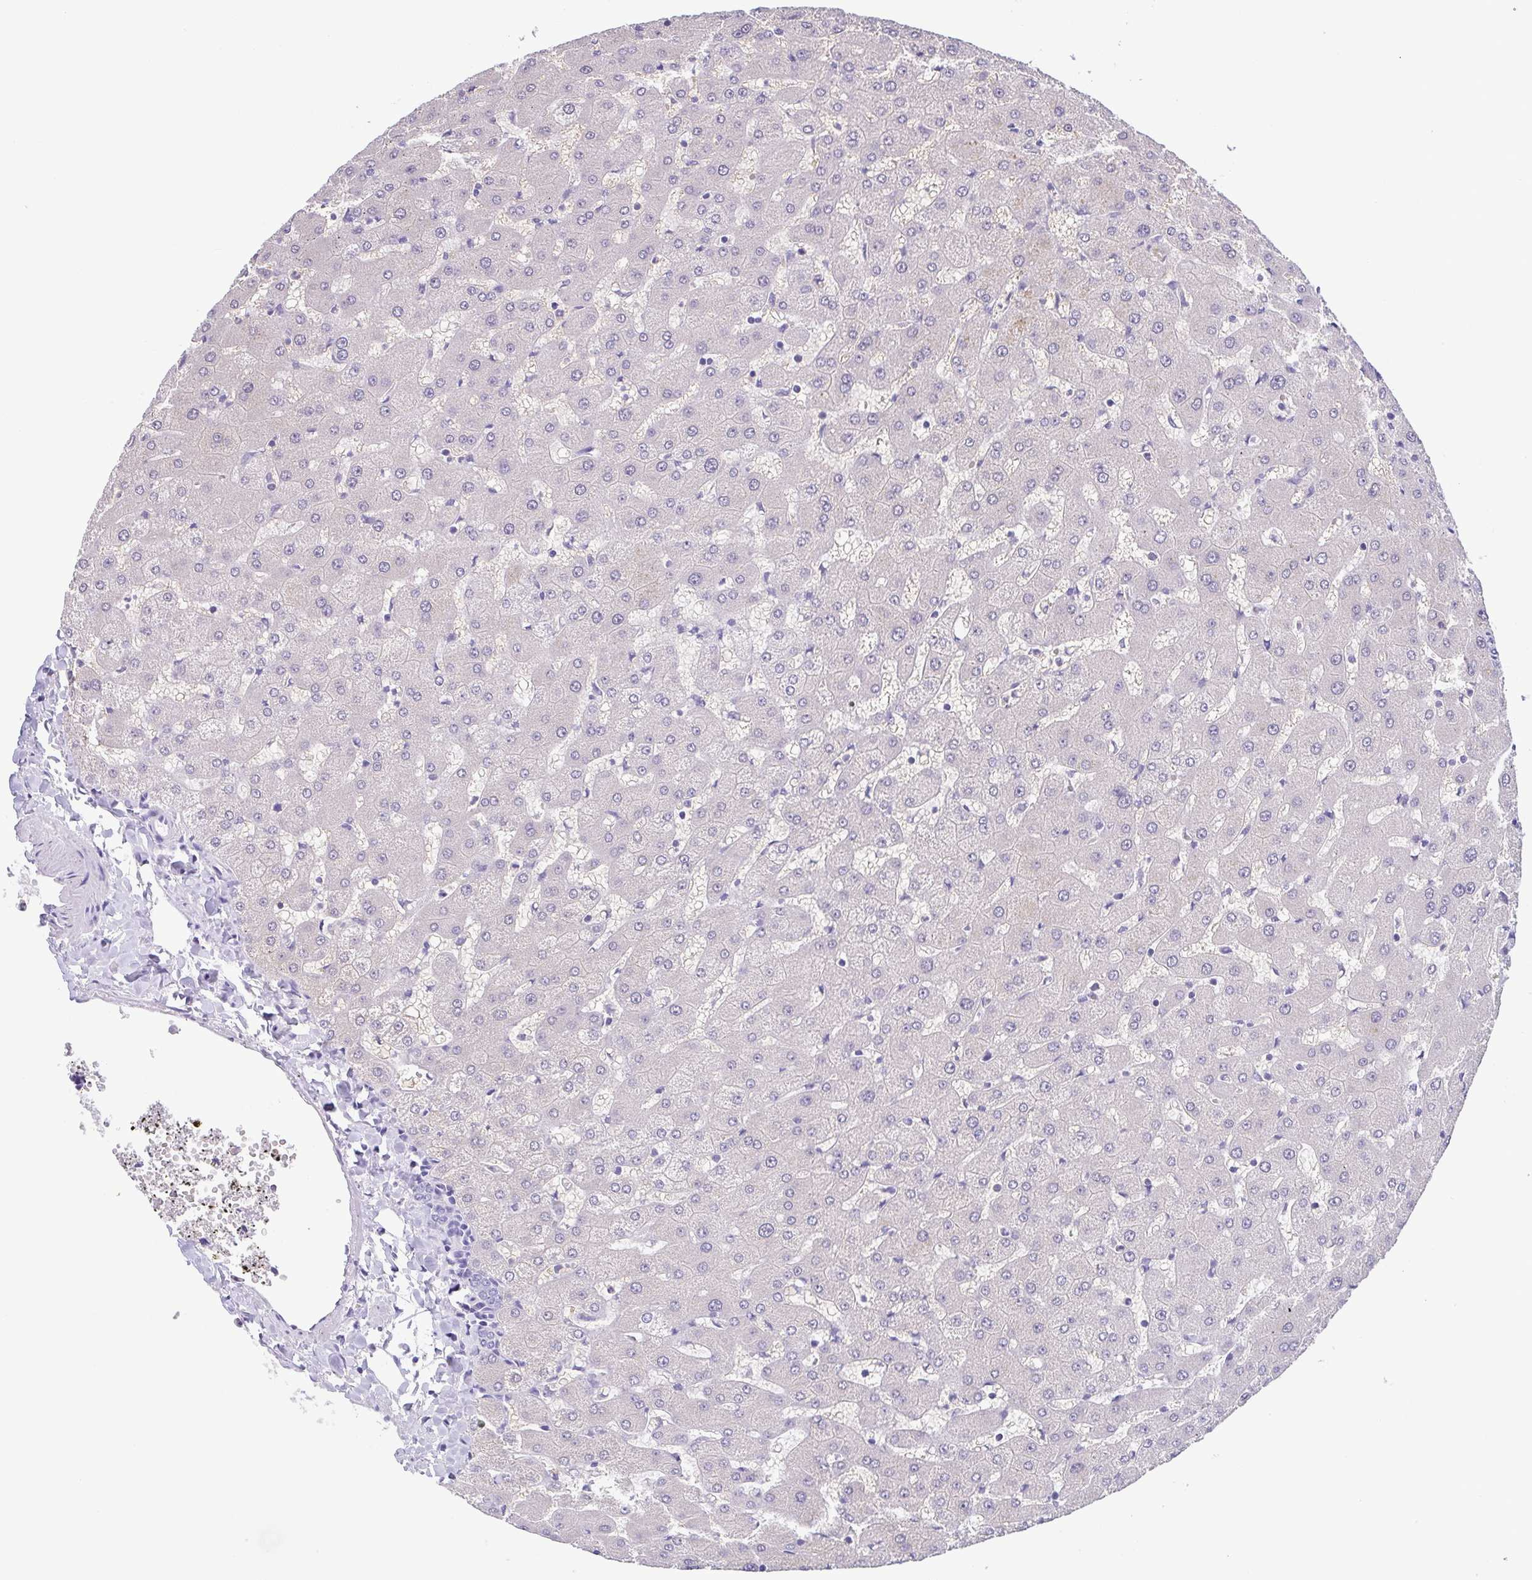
{"staining": {"intensity": "negative", "quantity": "none", "location": "none"}, "tissue": "liver", "cell_type": "Cholangiocytes", "image_type": "normal", "snomed": [{"axis": "morphology", "description": "Normal tissue, NOS"}, {"axis": "topography", "description": "Liver"}], "caption": "The photomicrograph demonstrates no significant staining in cholangiocytes of liver.", "gene": "LDHC", "patient": {"sex": "female", "age": 63}}